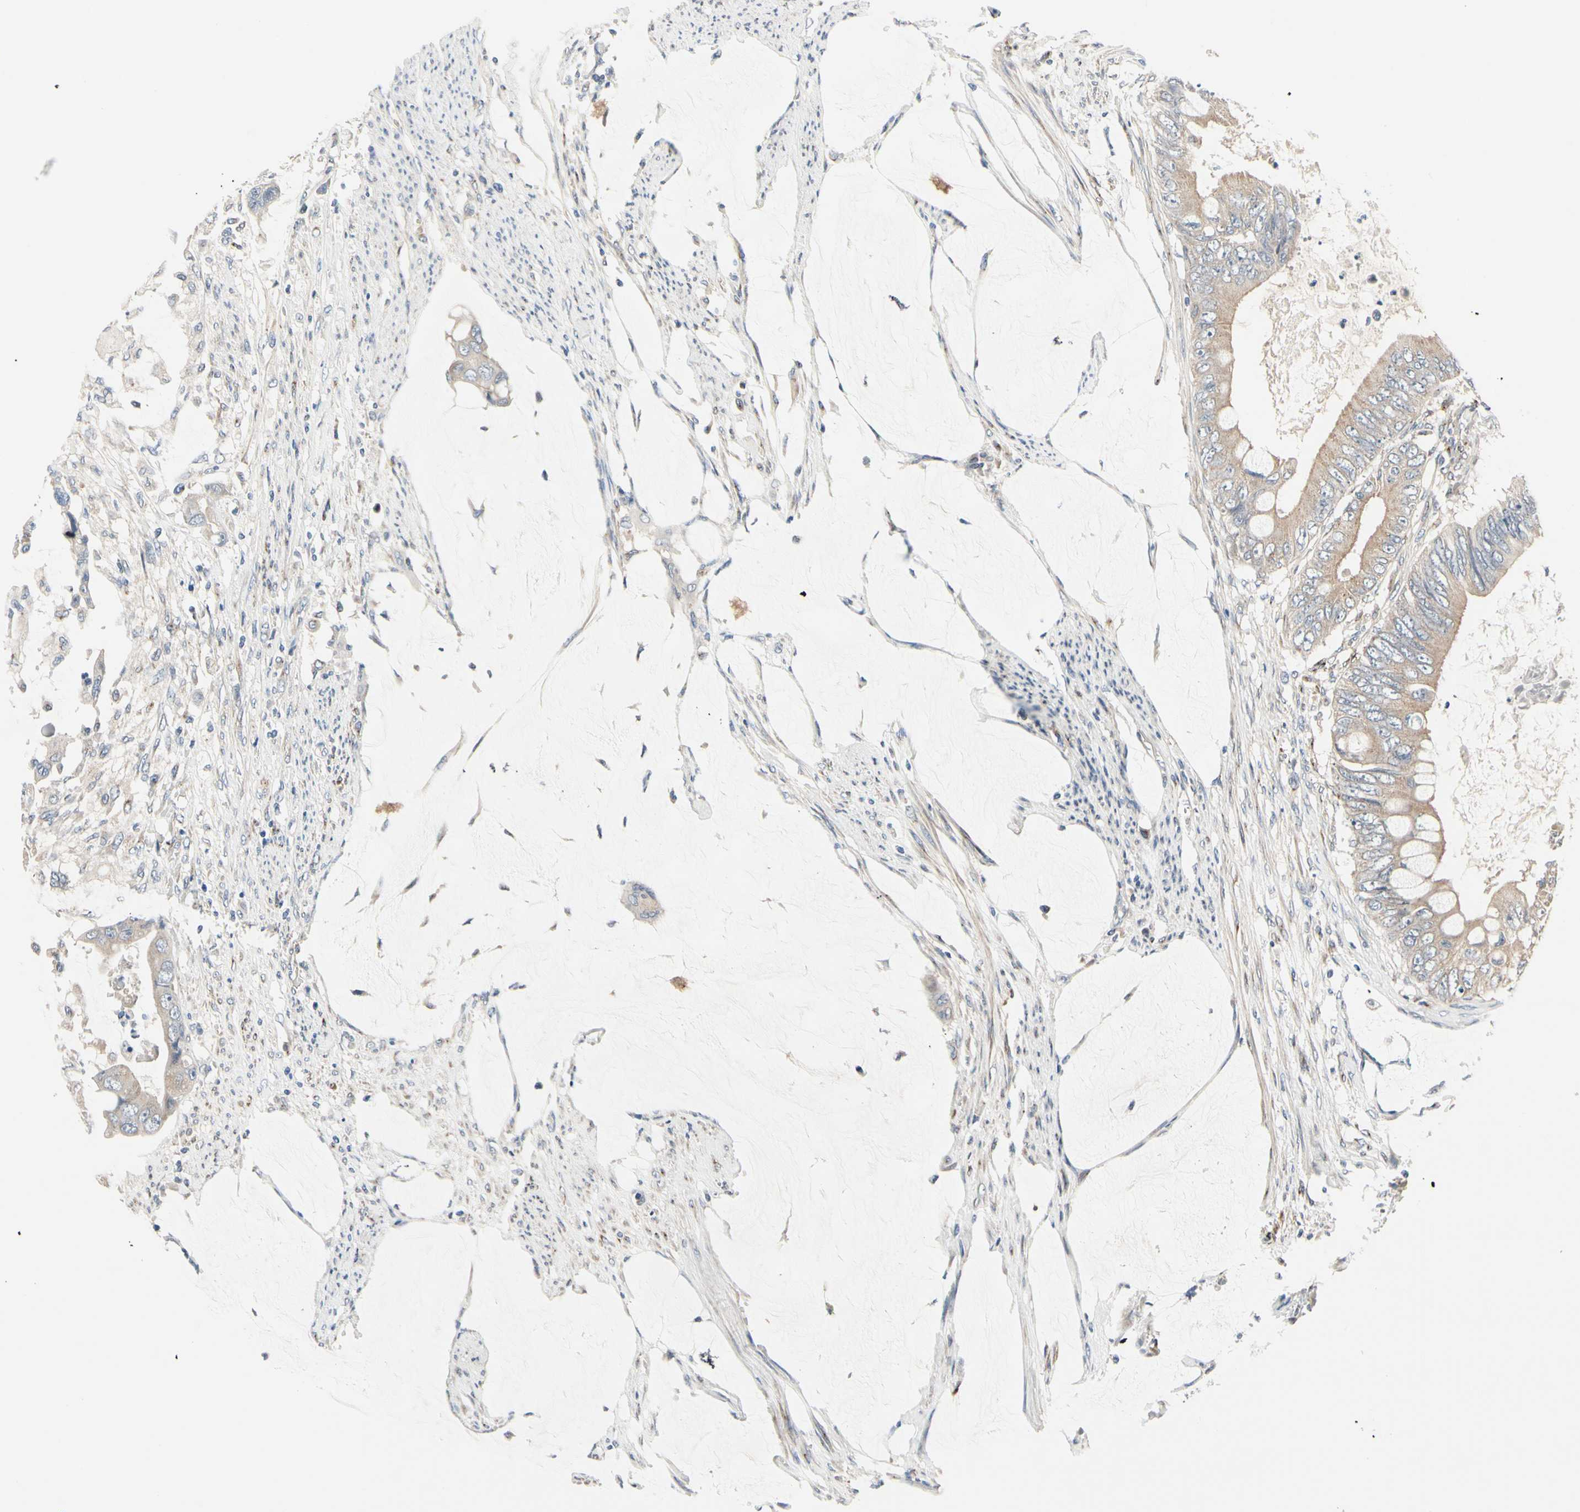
{"staining": {"intensity": "weak", "quantity": ">75%", "location": "cytoplasmic/membranous"}, "tissue": "colorectal cancer", "cell_type": "Tumor cells", "image_type": "cancer", "snomed": [{"axis": "morphology", "description": "Adenocarcinoma, NOS"}, {"axis": "topography", "description": "Rectum"}], "caption": "Weak cytoplasmic/membranous protein positivity is identified in approximately >75% of tumor cells in adenocarcinoma (colorectal).", "gene": "PRKAR2B", "patient": {"sex": "female", "age": 77}}